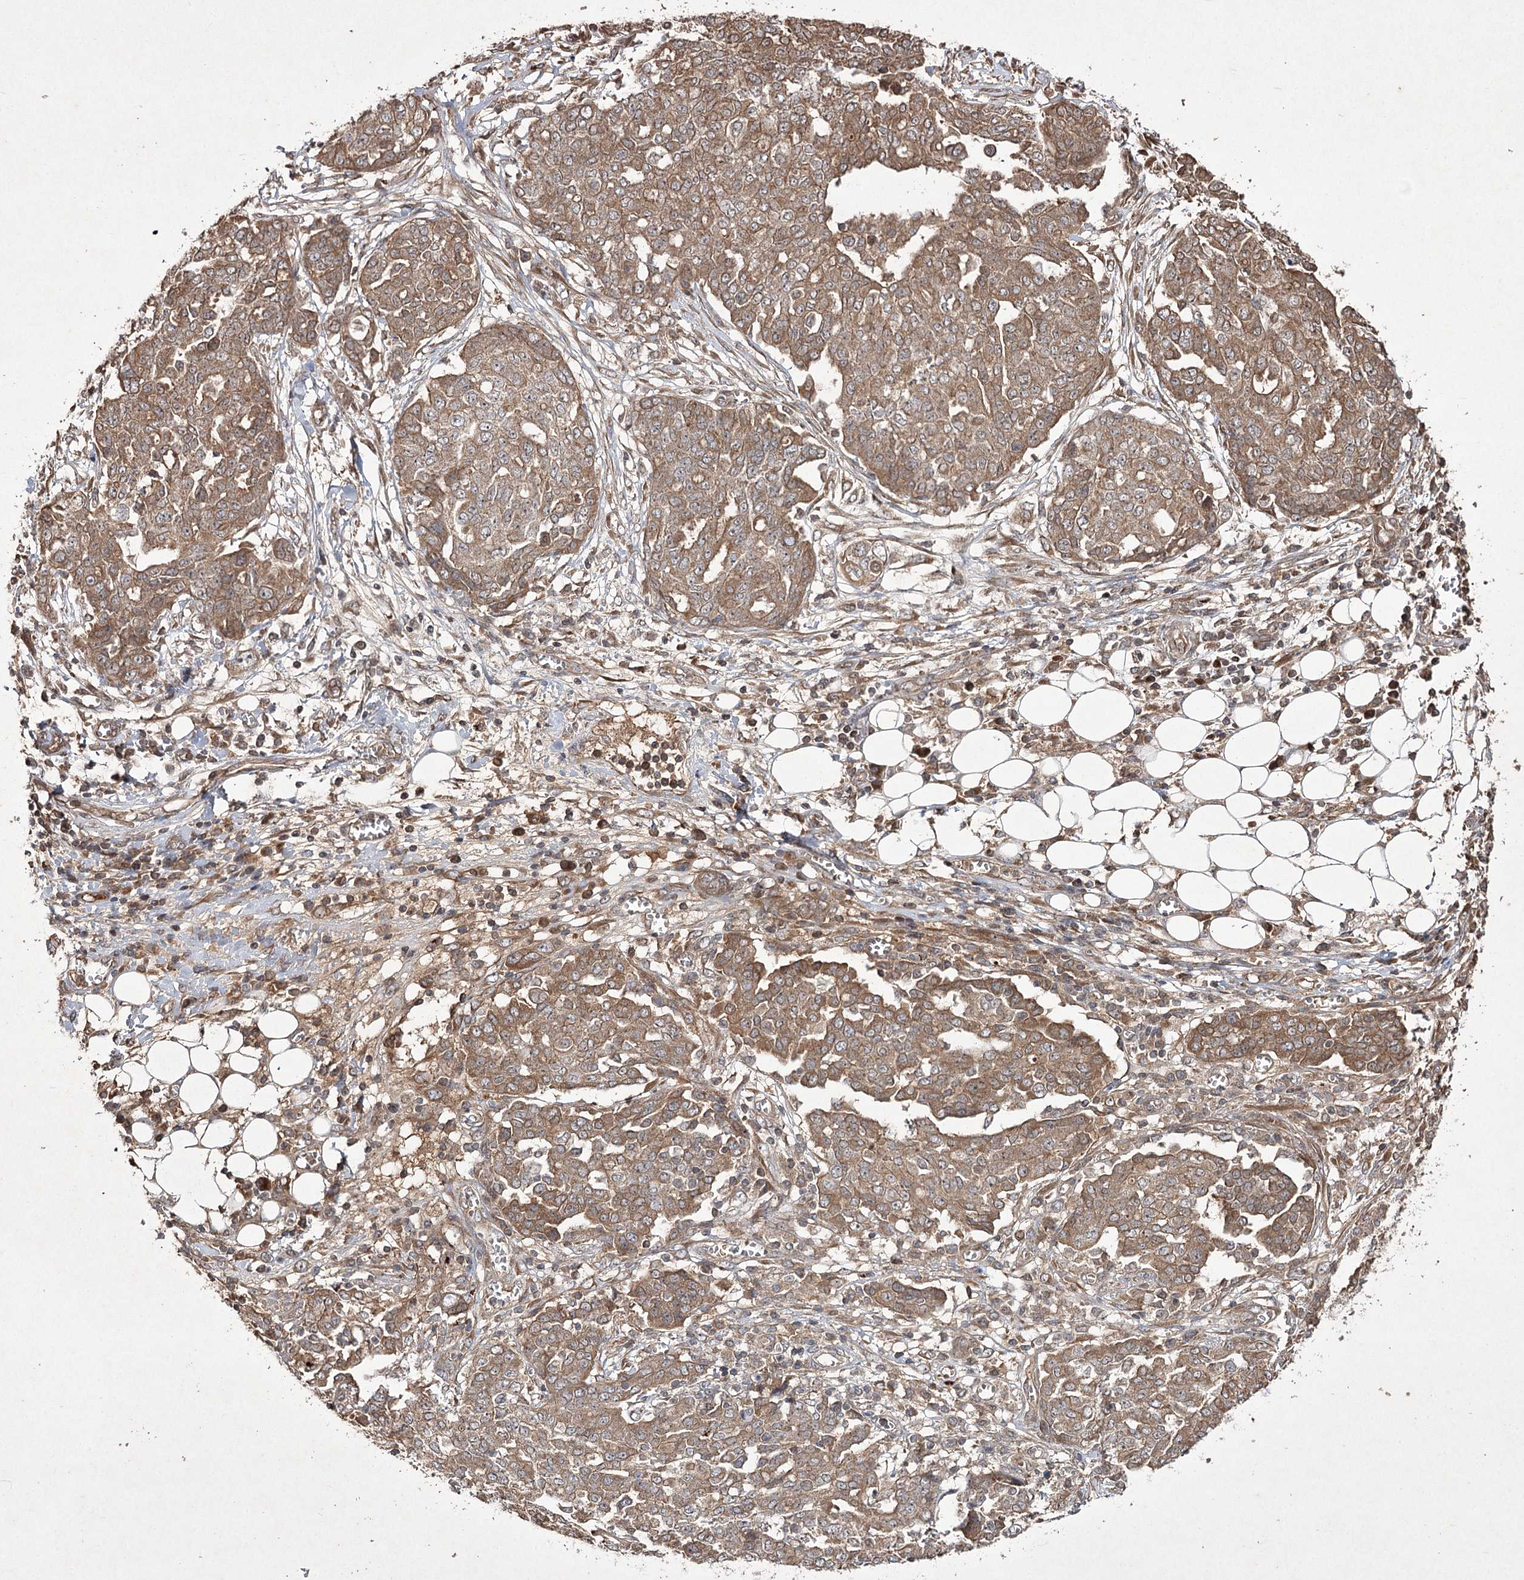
{"staining": {"intensity": "moderate", "quantity": ">75%", "location": "cytoplasmic/membranous"}, "tissue": "ovarian cancer", "cell_type": "Tumor cells", "image_type": "cancer", "snomed": [{"axis": "morphology", "description": "Cystadenocarcinoma, serous, NOS"}, {"axis": "topography", "description": "Soft tissue"}, {"axis": "topography", "description": "Ovary"}], "caption": "High-power microscopy captured an immunohistochemistry (IHC) image of serous cystadenocarcinoma (ovarian), revealing moderate cytoplasmic/membranous staining in approximately >75% of tumor cells.", "gene": "FANCL", "patient": {"sex": "female", "age": 57}}